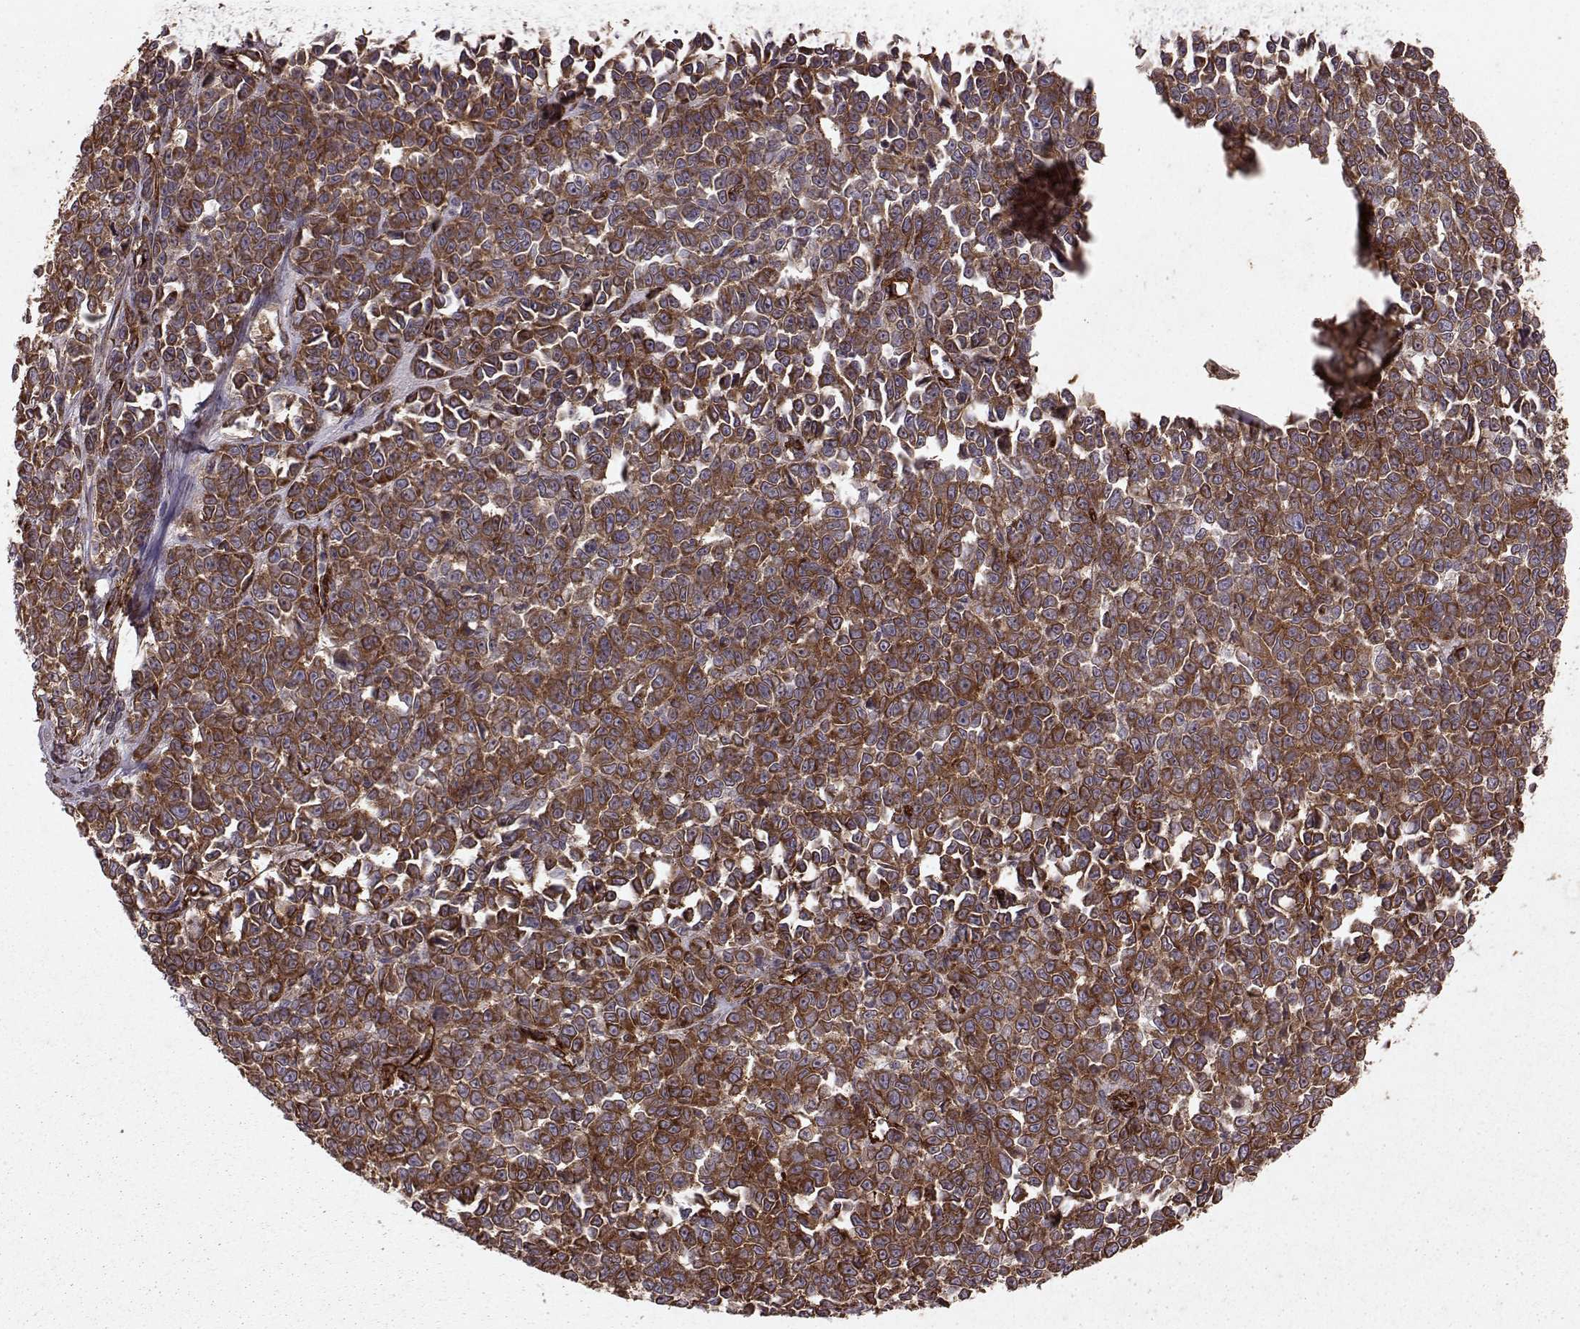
{"staining": {"intensity": "strong", "quantity": ">75%", "location": "cytoplasmic/membranous"}, "tissue": "melanoma", "cell_type": "Tumor cells", "image_type": "cancer", "snomed": [{"axis": "morphology", "description": "Malignant melanoma, NOS"}, {"axis": "topography", "description": "Skin"}], "caption": "Immunohistochemical staining of melanoma reveals high levels of strong cytoplasmic/membranous protein staining in approximately >75% of tumor cells.", "gene": "FXN", "patient": {"sex": "female", "age": 95}}